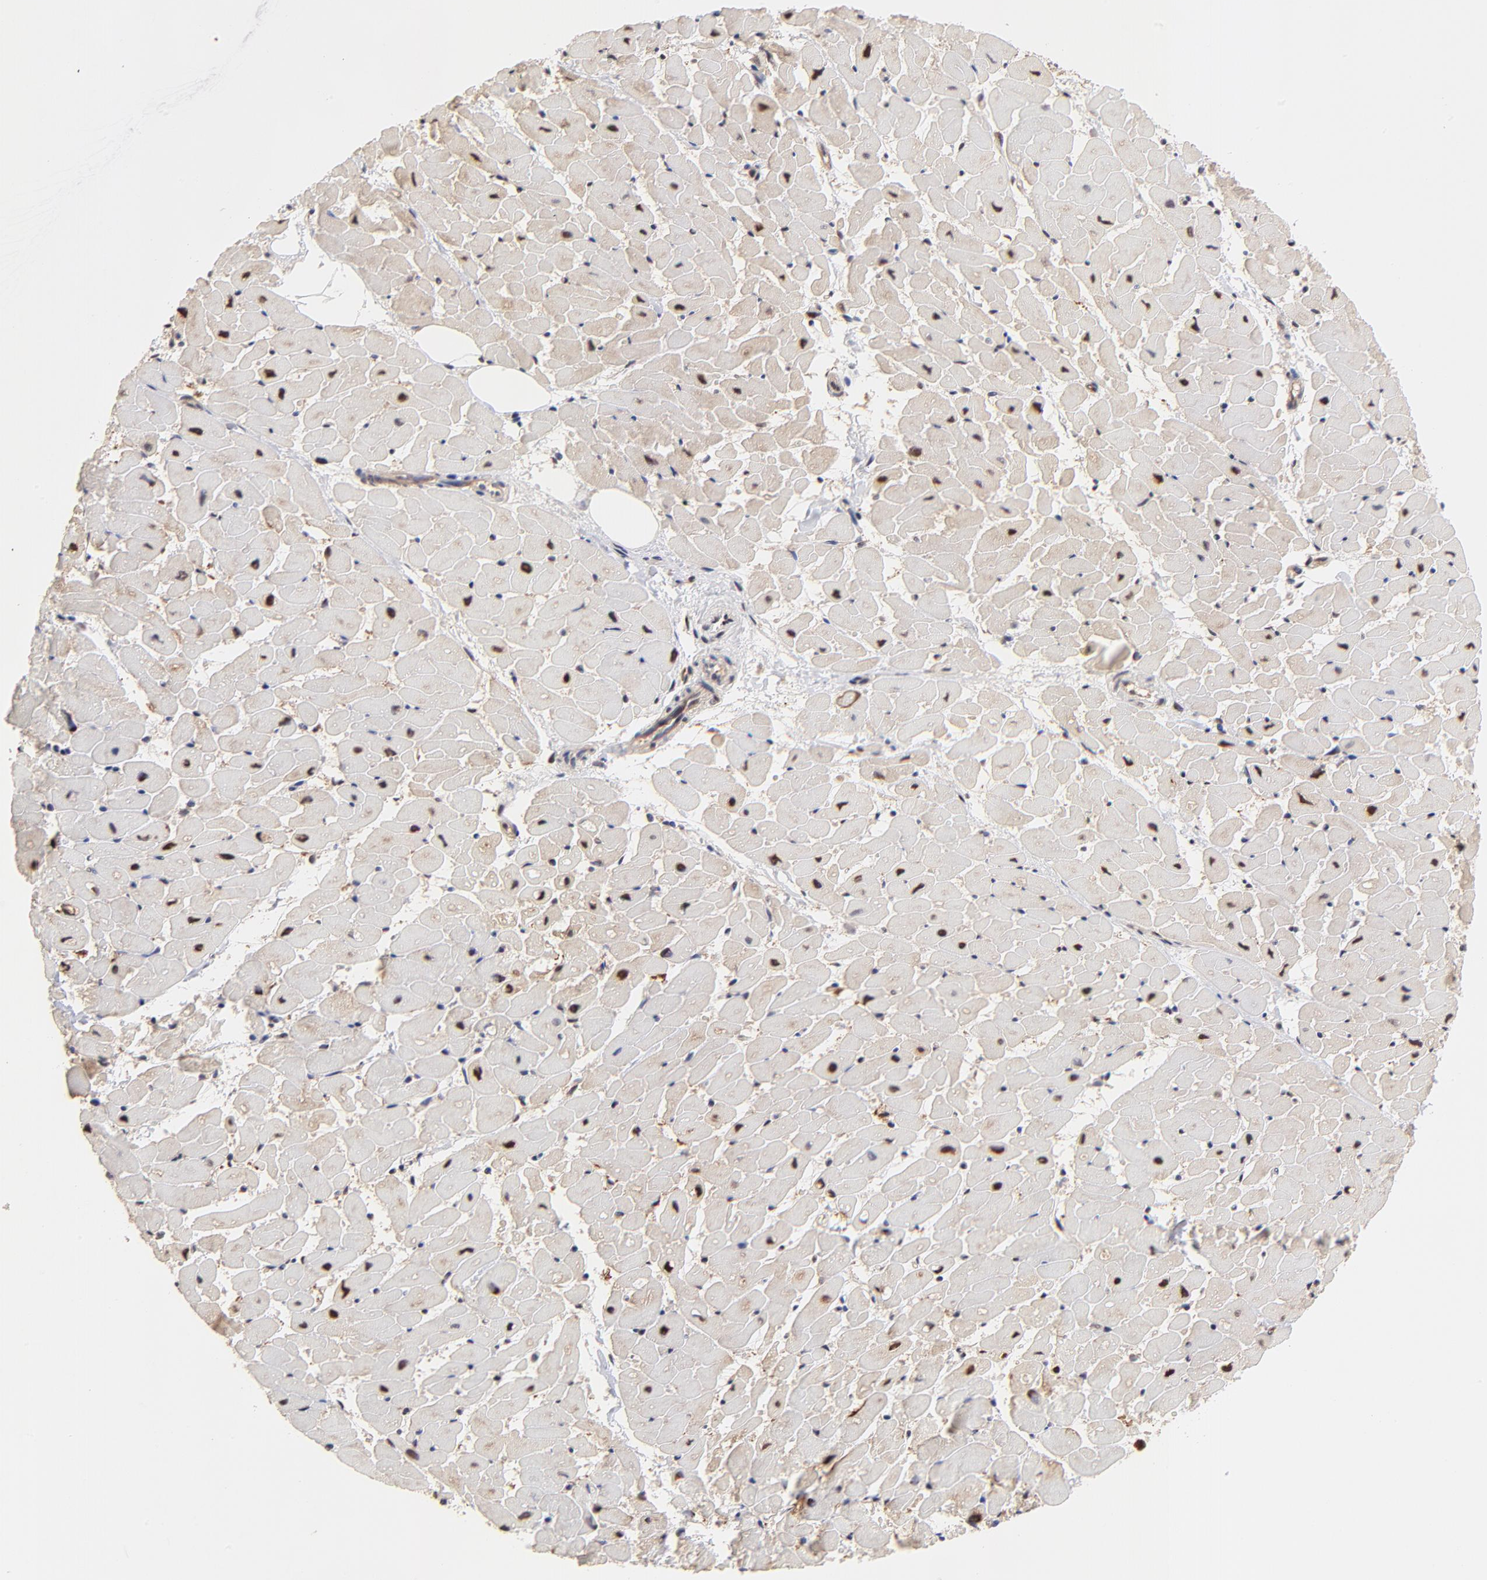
{"staining": {"intensity": "moderate", "quantity": "25%-75%", "location": "nuclear"}, "tissue": "heart muscle", "cell_type": "Cardiomyocytes", "image_type": "normal", "snomed": [{"axis": "morphology", "description": "Normal tissue, NOS"}, {"axis": "topography", "description": "Heart"}], "caption": "Benign heart muscle was stained to show a protein in brown. There is medium levels of moderate nuclear staining in about 25%-75% of cardiomyocytes. Immunohistochemistry (ihc) stains the protein in brown and the nuclei are stained blue.", "gene": "PSMC4", "patient": {"sex": "female", "age": 19}}